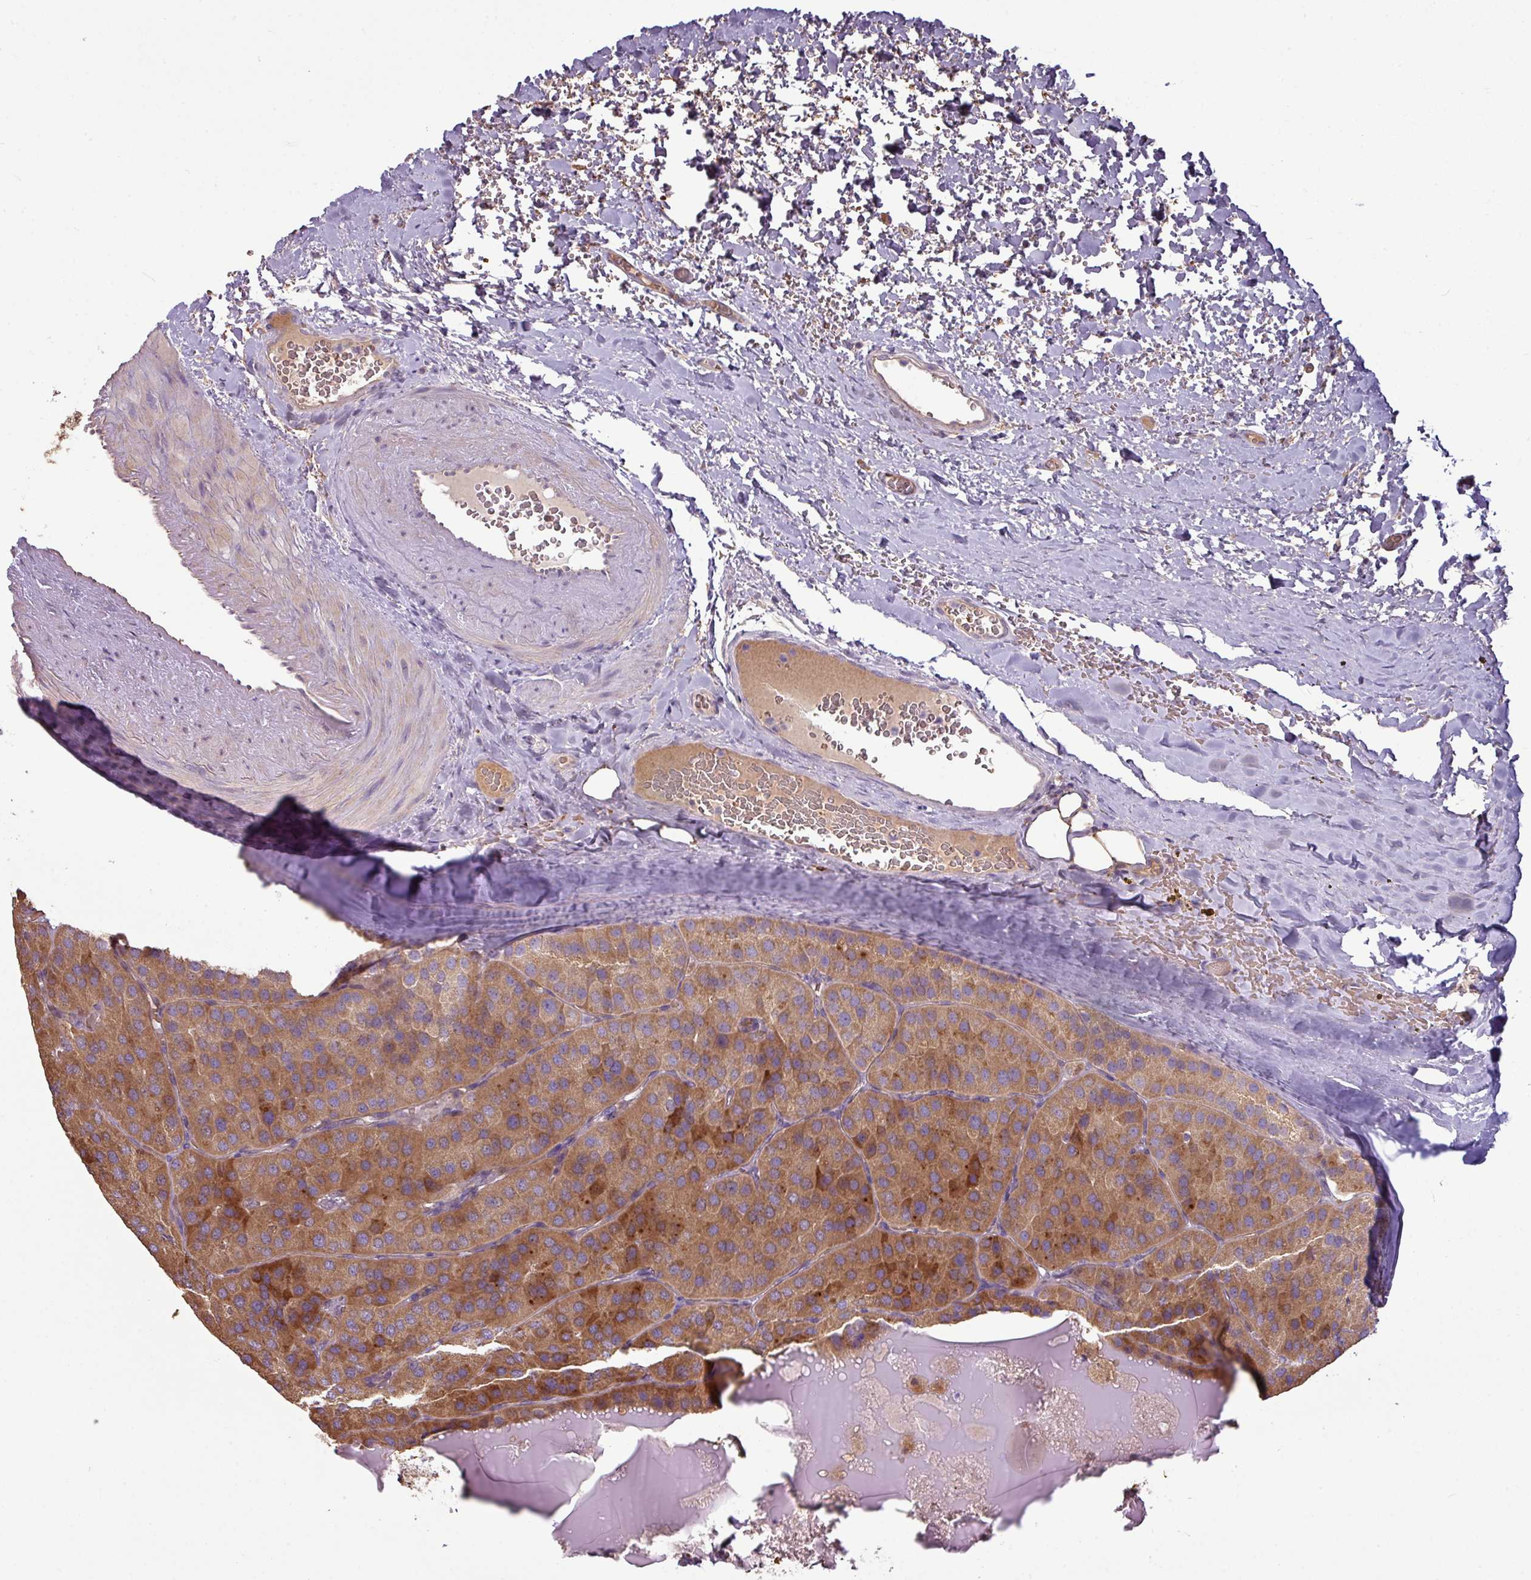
{"staining": {"intensity": "strong", "quantity": ">75%", "location": "cytoplasmic/membranous"}, "tissue": "parathyroid gland", "cell_type": "Glandular cells", "image_type": "normal", "snomed": [{"axis": "morphology", "description": "Normal tissue, NOS"}, {"axis": "morphology", "description": "Adenoma, NOS"}, {"axis": "topography", "description": "Parathyroid gland"}], "caption": "Immunohistochemistry (DAB) staining of normal human parathyroid gland reveals strong cytoplasmic/membranous protein expression in about >75% of glandular cells.", "gene": "NHSL2", "patient": {"sex": "female", "age": 86}}